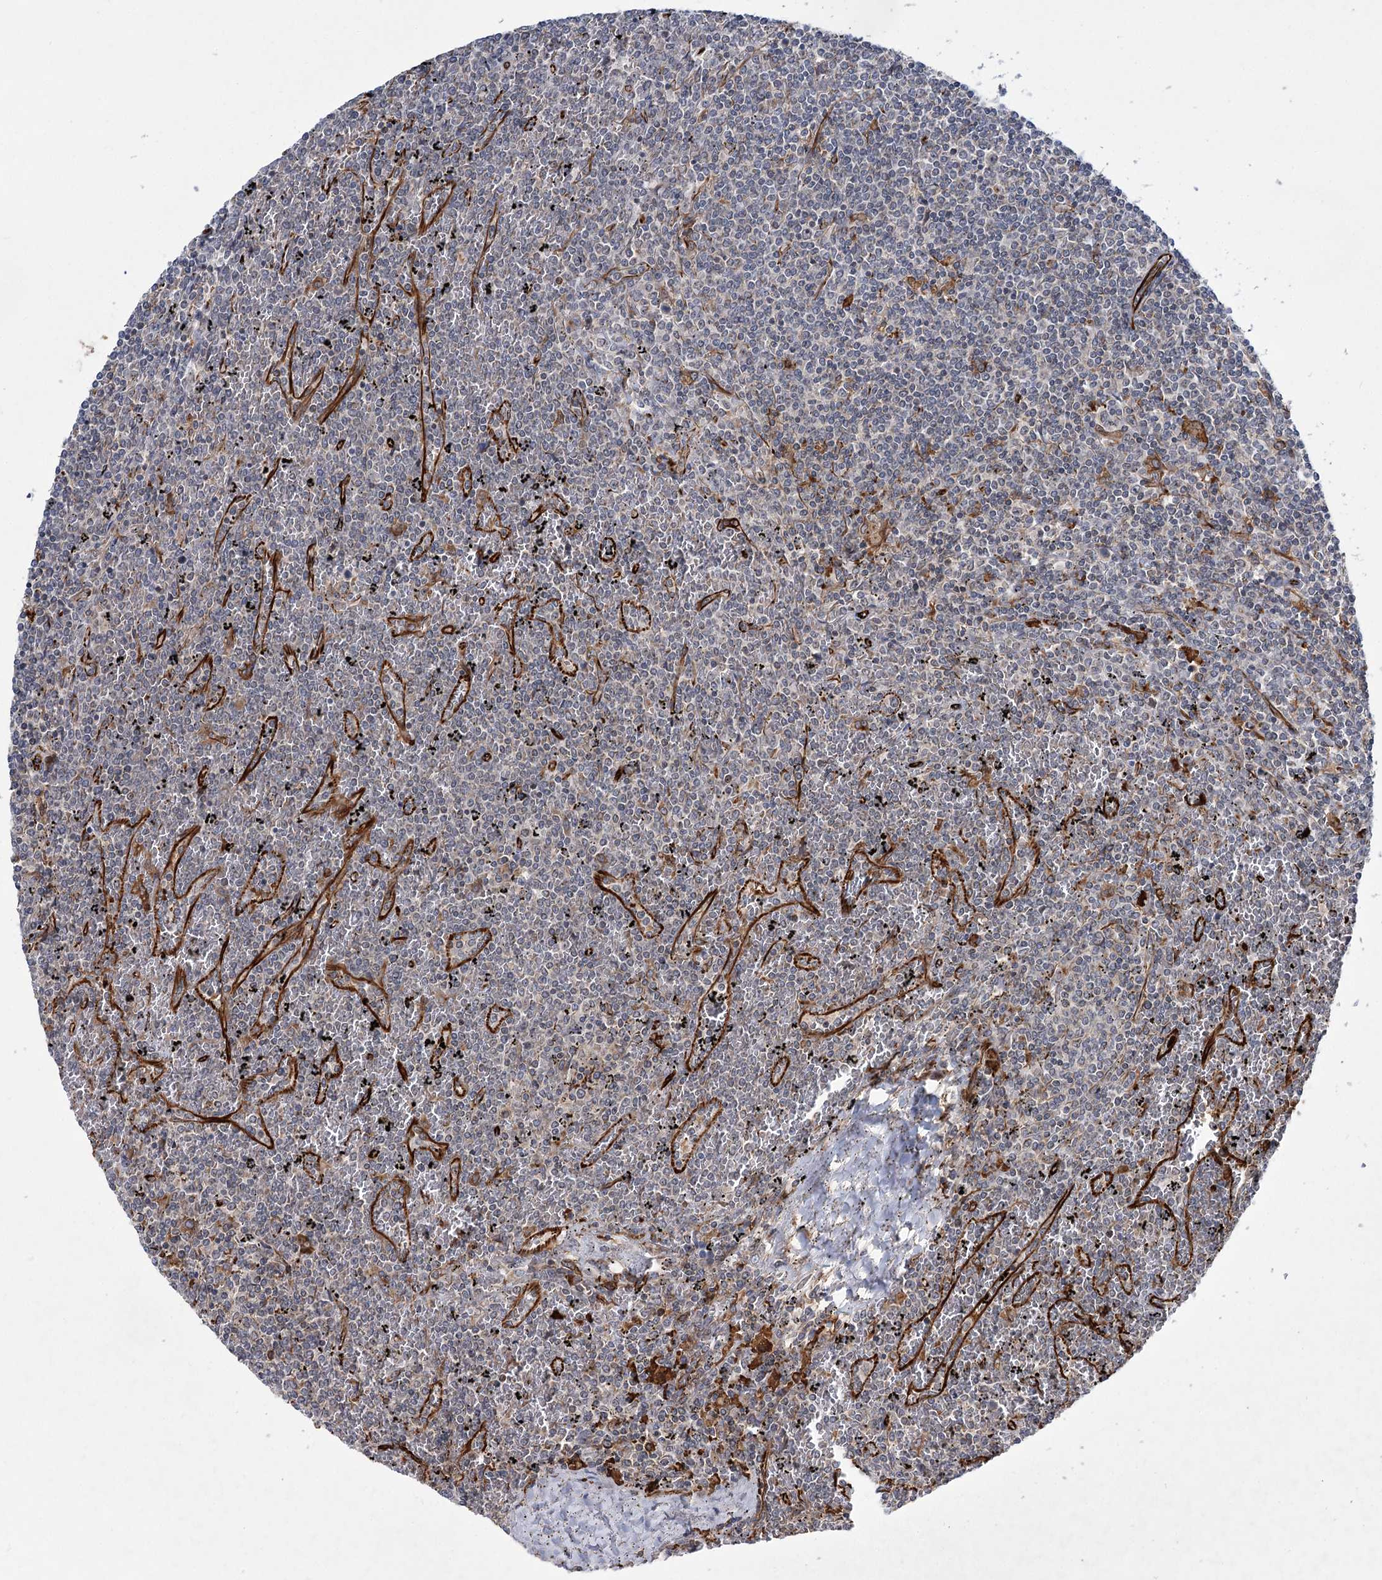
{"staining": {"intensity": "negative", "quantity": "none", "location": "none"}, "tissue": "lymphoma", "cell_type": "Tumor cells", "image_type": "cancer", "snomed": [{"axis": "morphology", "description": "Malignant lymphoma, non-Hodgkin's type, Low grade"}, {"axis": "topography", "description": "Spleen"}], "caption": "This is a image of immunohistochemistry staining of malignant lymphoma, non-Hodgkin's type (low-grade), which shows no positivity in tumor cells.", "gene": "DPEP2", "patient": {"sex": "female", "age": 19}}